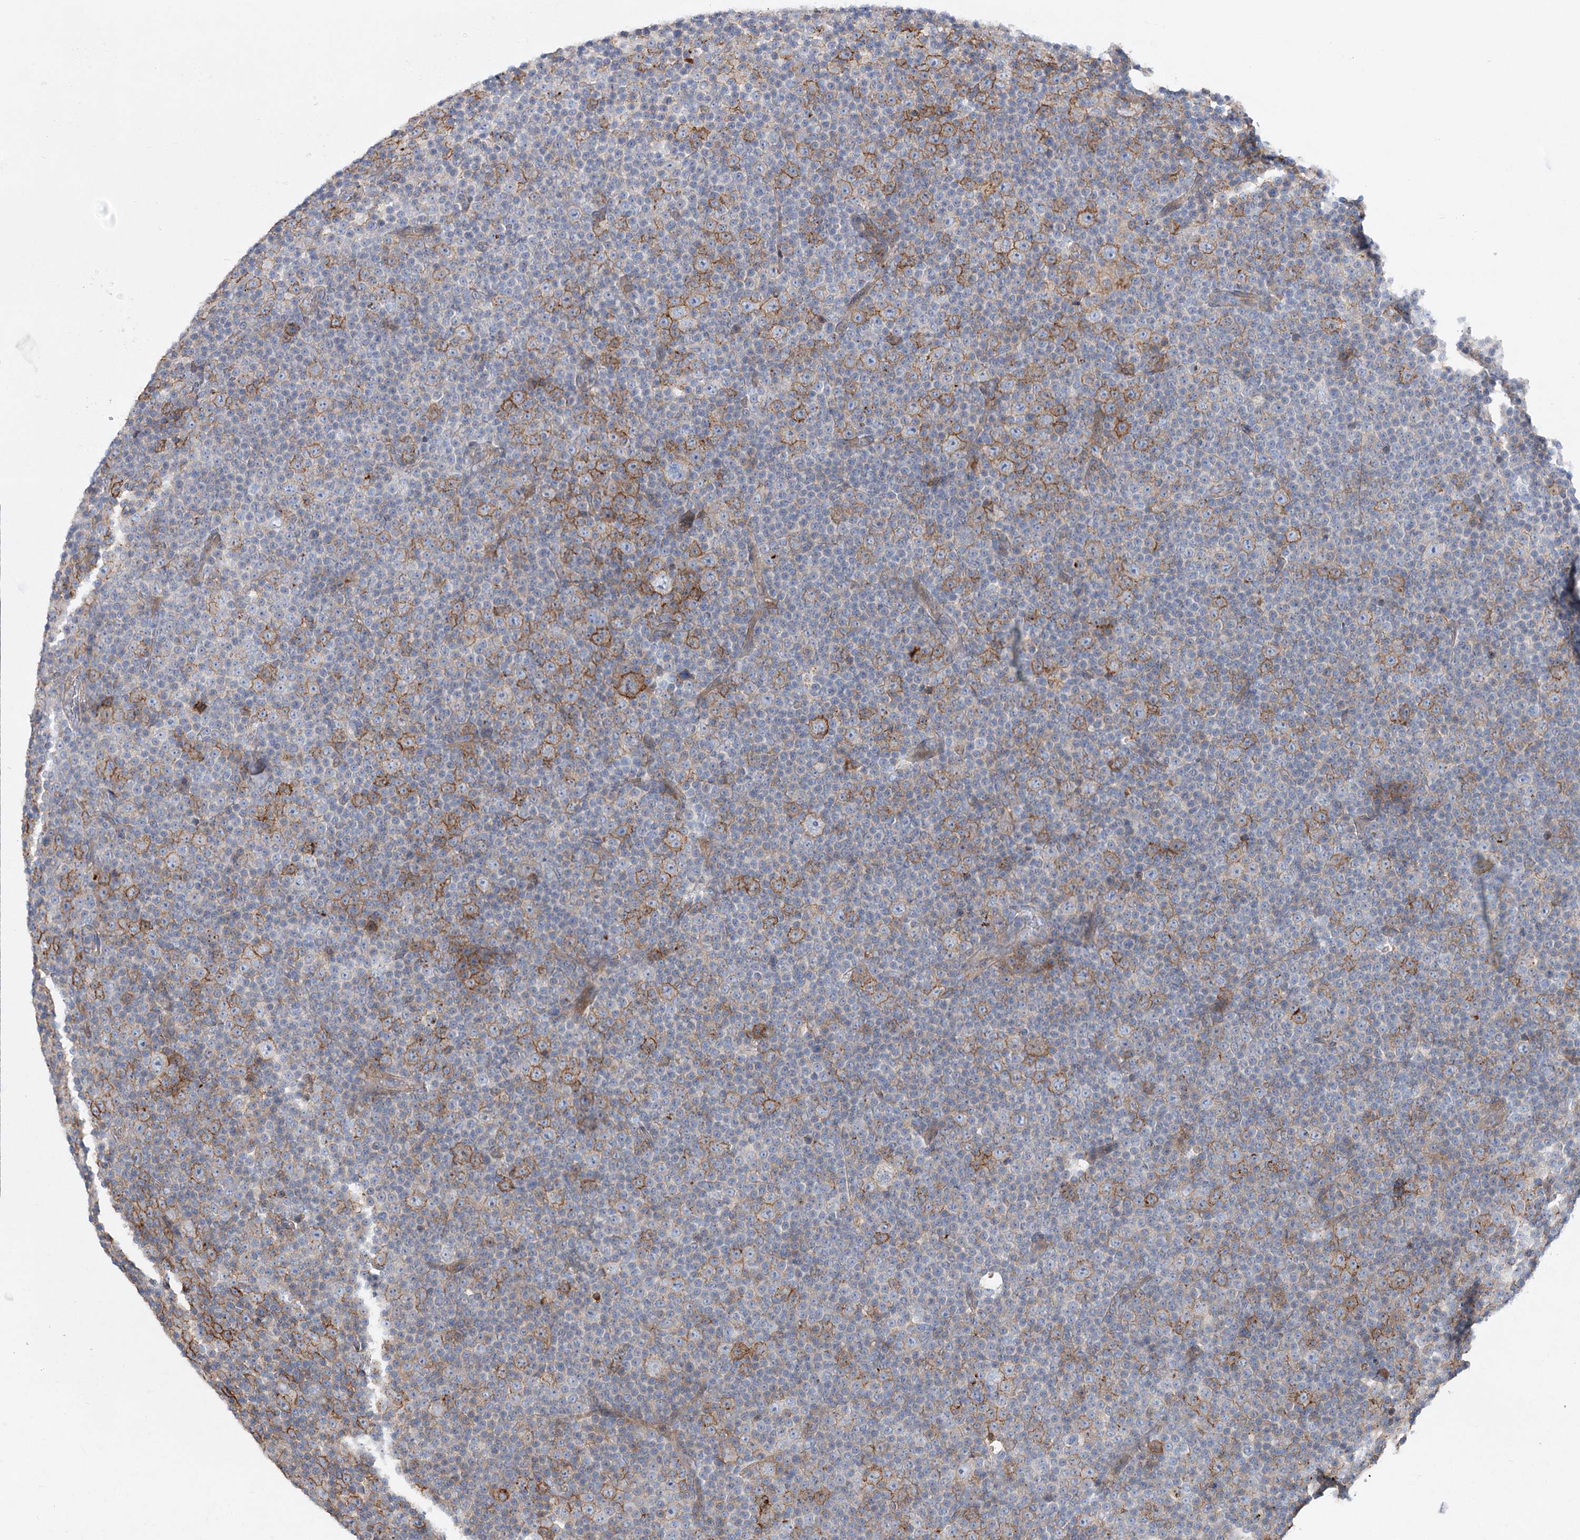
{"staining": {"intensity": "negative", "quantity": "none", "location": "none"}, "tissue": "lymphoma", "cell_type": "Tumor cells", "image_type": "cancer", "snomed": [{"axis": "morphology", "description": "Malignant lymphoma, non-Hodgkin's type, Low grade"}, {"axis": "topography", "description": "Lymph node"}], "caption": "Immunohistochemistry (IHC) of human lymphoma demonstrates no expression in tumor cells.", "gene": "SCN11A", "patient": {"sex": "female", "age": 67}}